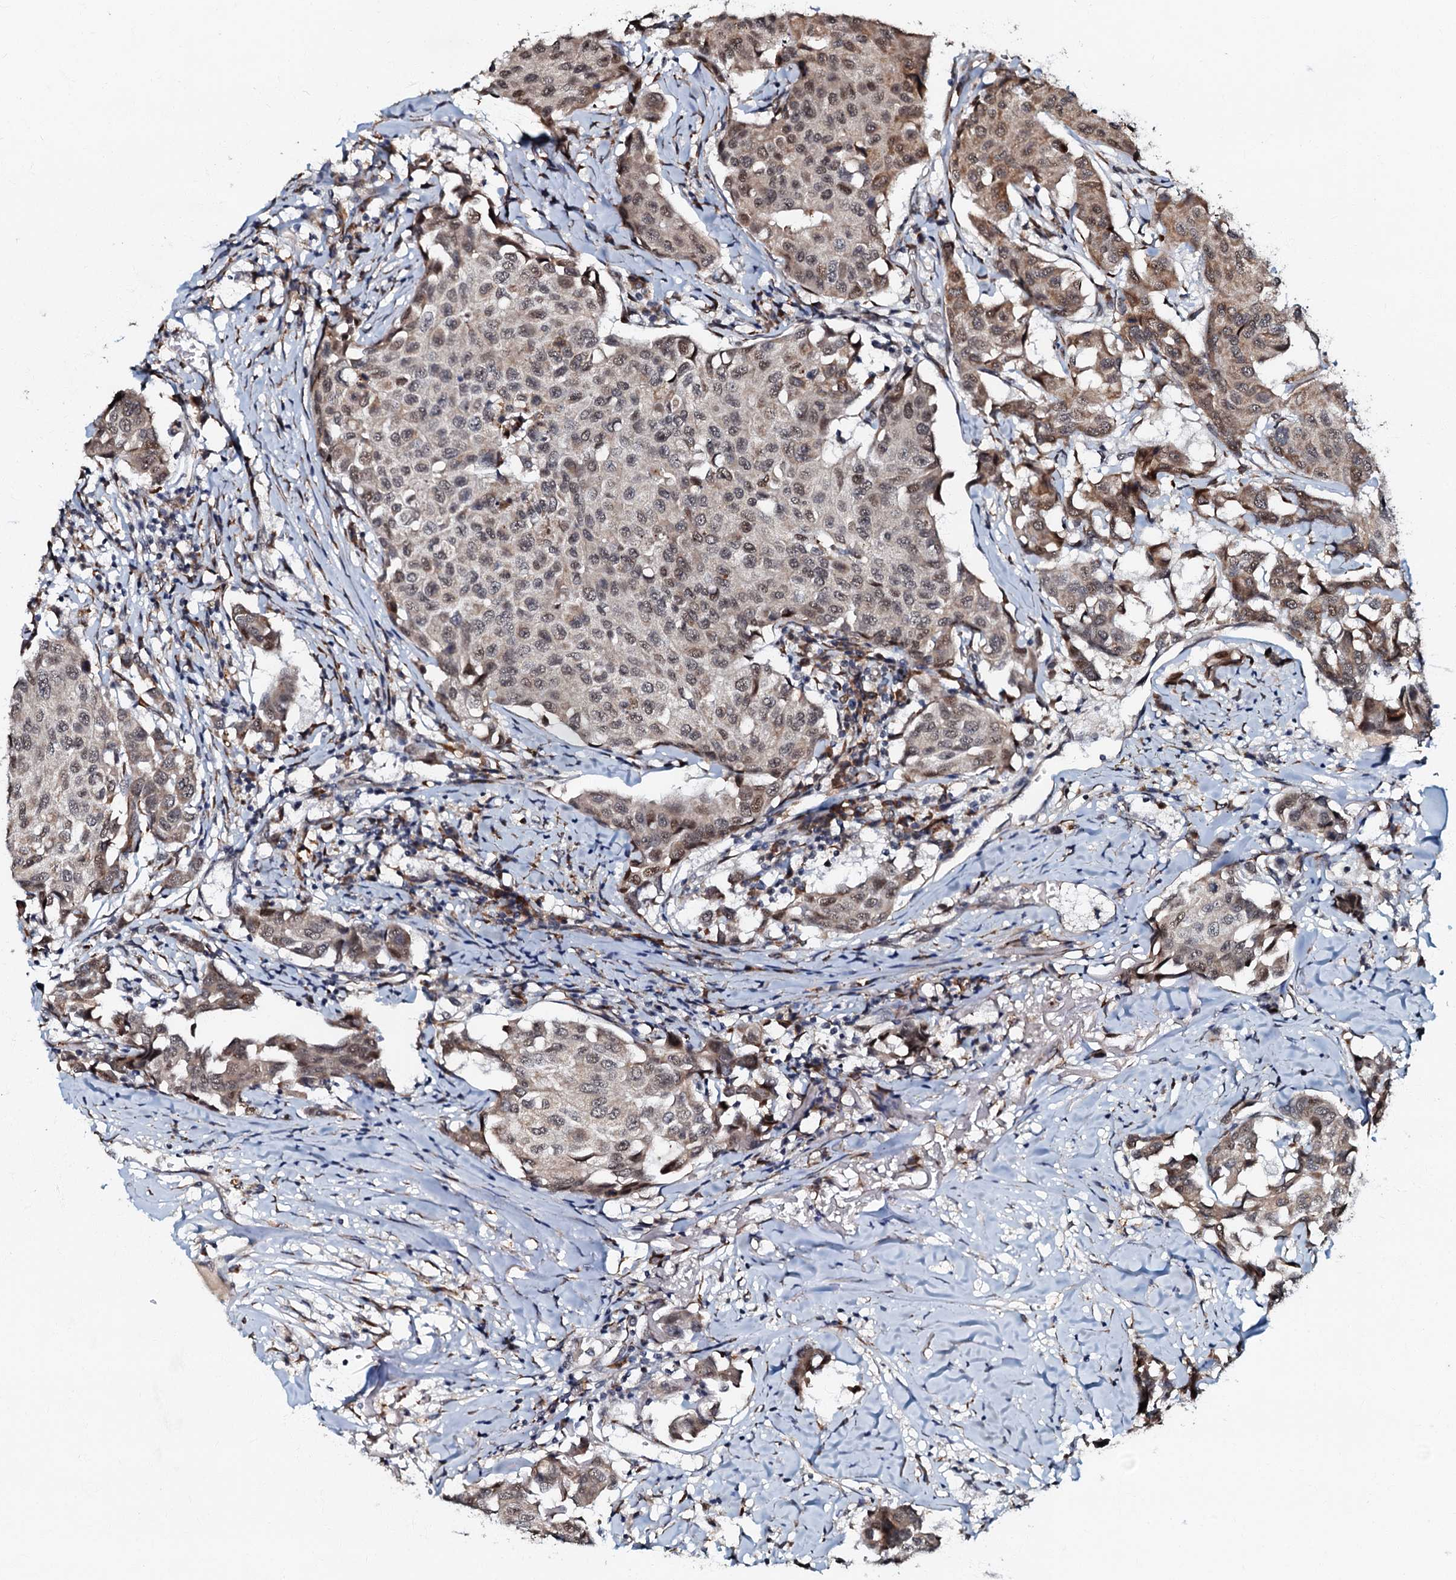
{"staining": {"intensity": "moderate", "quantity": "25%-75%", "location": "cytoplasmic/membranous,nuclear"}, "tissue": "breast cancer", "cell_type": "Tumor cells", "image_type": "cancer", "snomed": [{"axis": "morphology", "description": "Duct carcinoma"}, {"axis": "topography", "description": "Breast"}], "caption": "A brown stain highlights moderate cytoplasmic/membranous and nuclear expression of a protein in breast cancer (invasive ductal carcinoma) tumor cells.", "gene": "C18orf32", "patient": {"sex": "female", "age": 80}}